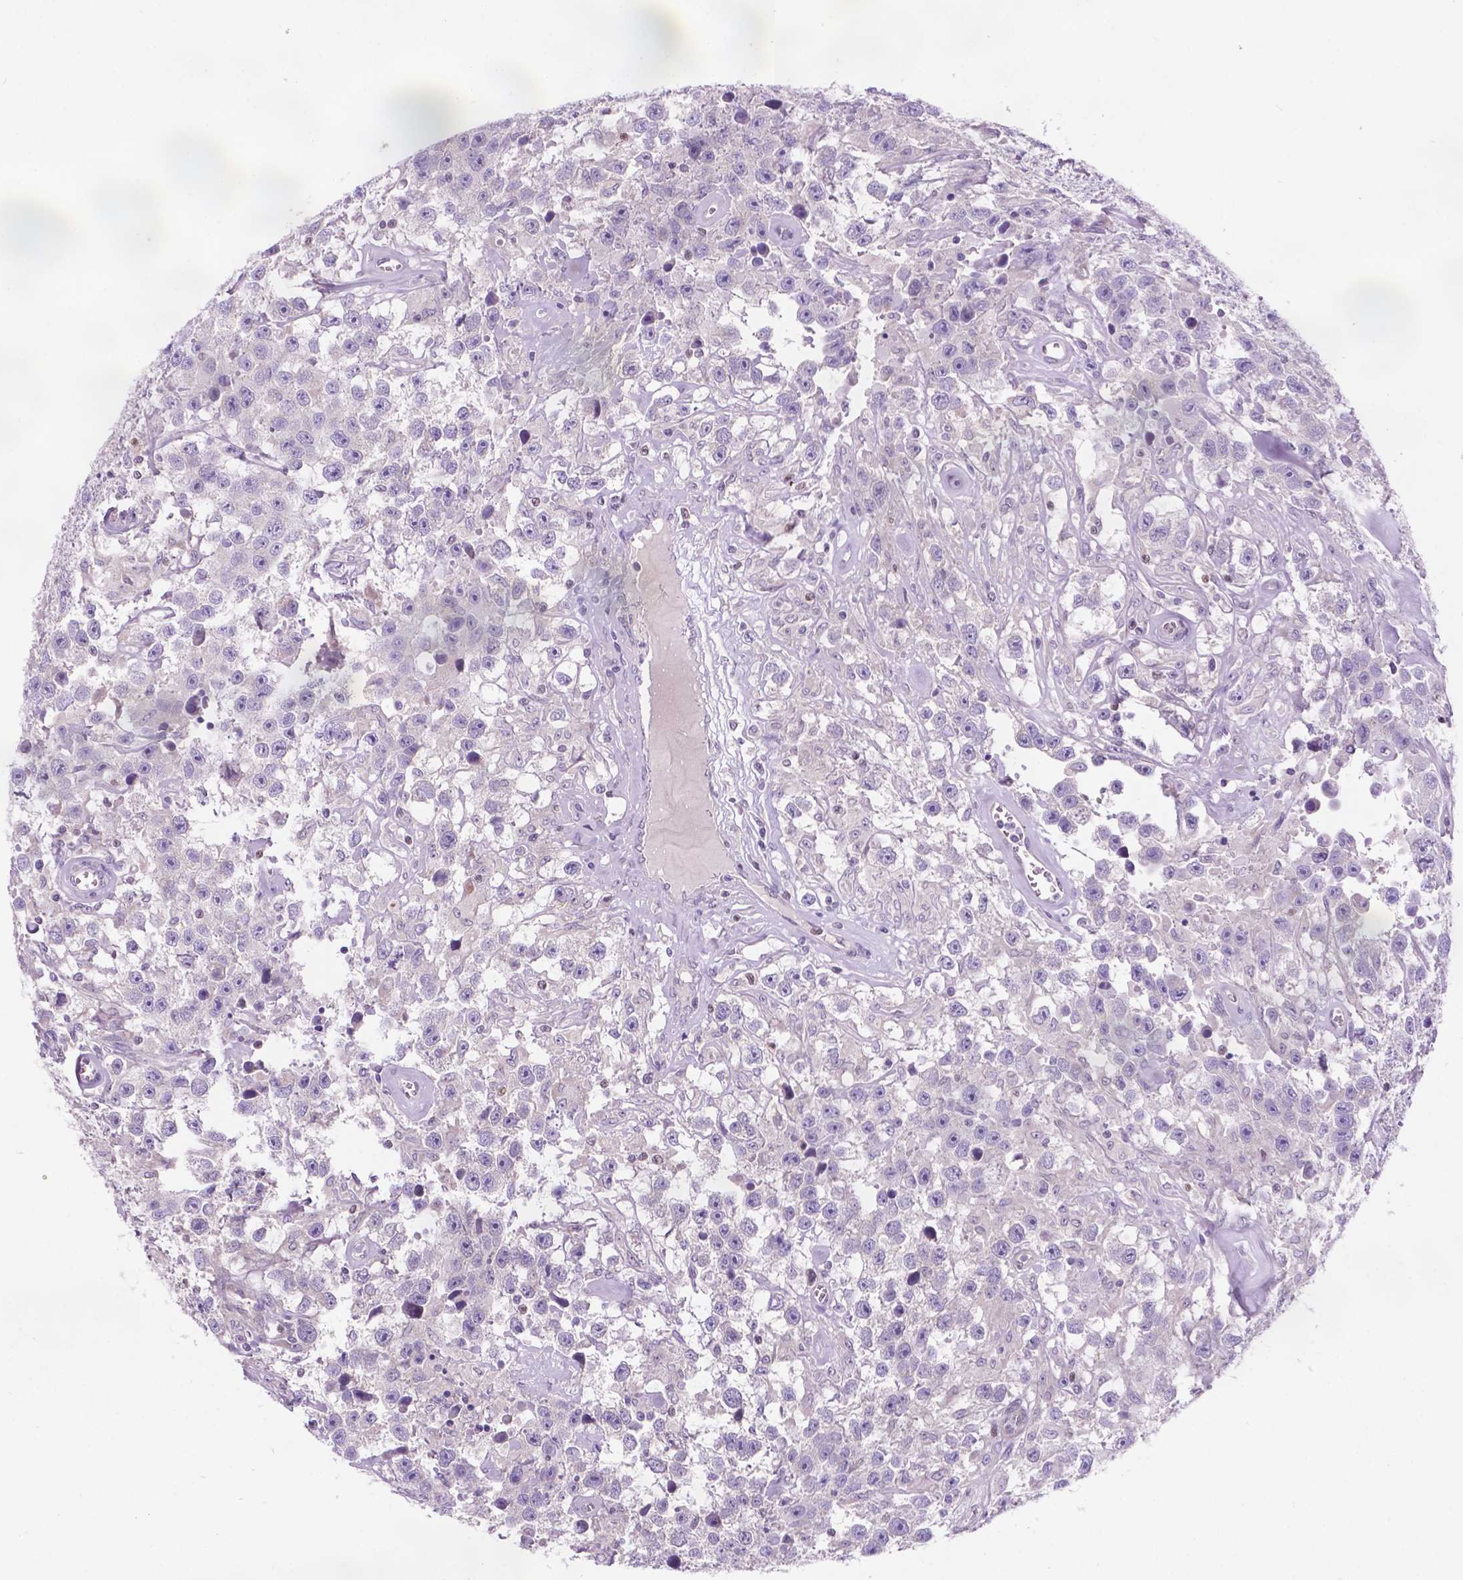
{"staining": {"intensity": "negative", "quantity": "none", "location": "none"}, "tissue": "testis cancer", "cell_type": "Tumor cells", "image_type": "cancer", "snomed": [{"axis": "morphology", "description": "Seminoma, NOS"}, {"axis": "topography", "description": "Testis"}], "caption": "DAB (3,3'-diaminobenzidine) immunohistochemical staining of human testis seminoma exhibits no significant staining in tumor cells.", "gene": "FAM50B", "patient": {"sex": "male", "age": 43}}